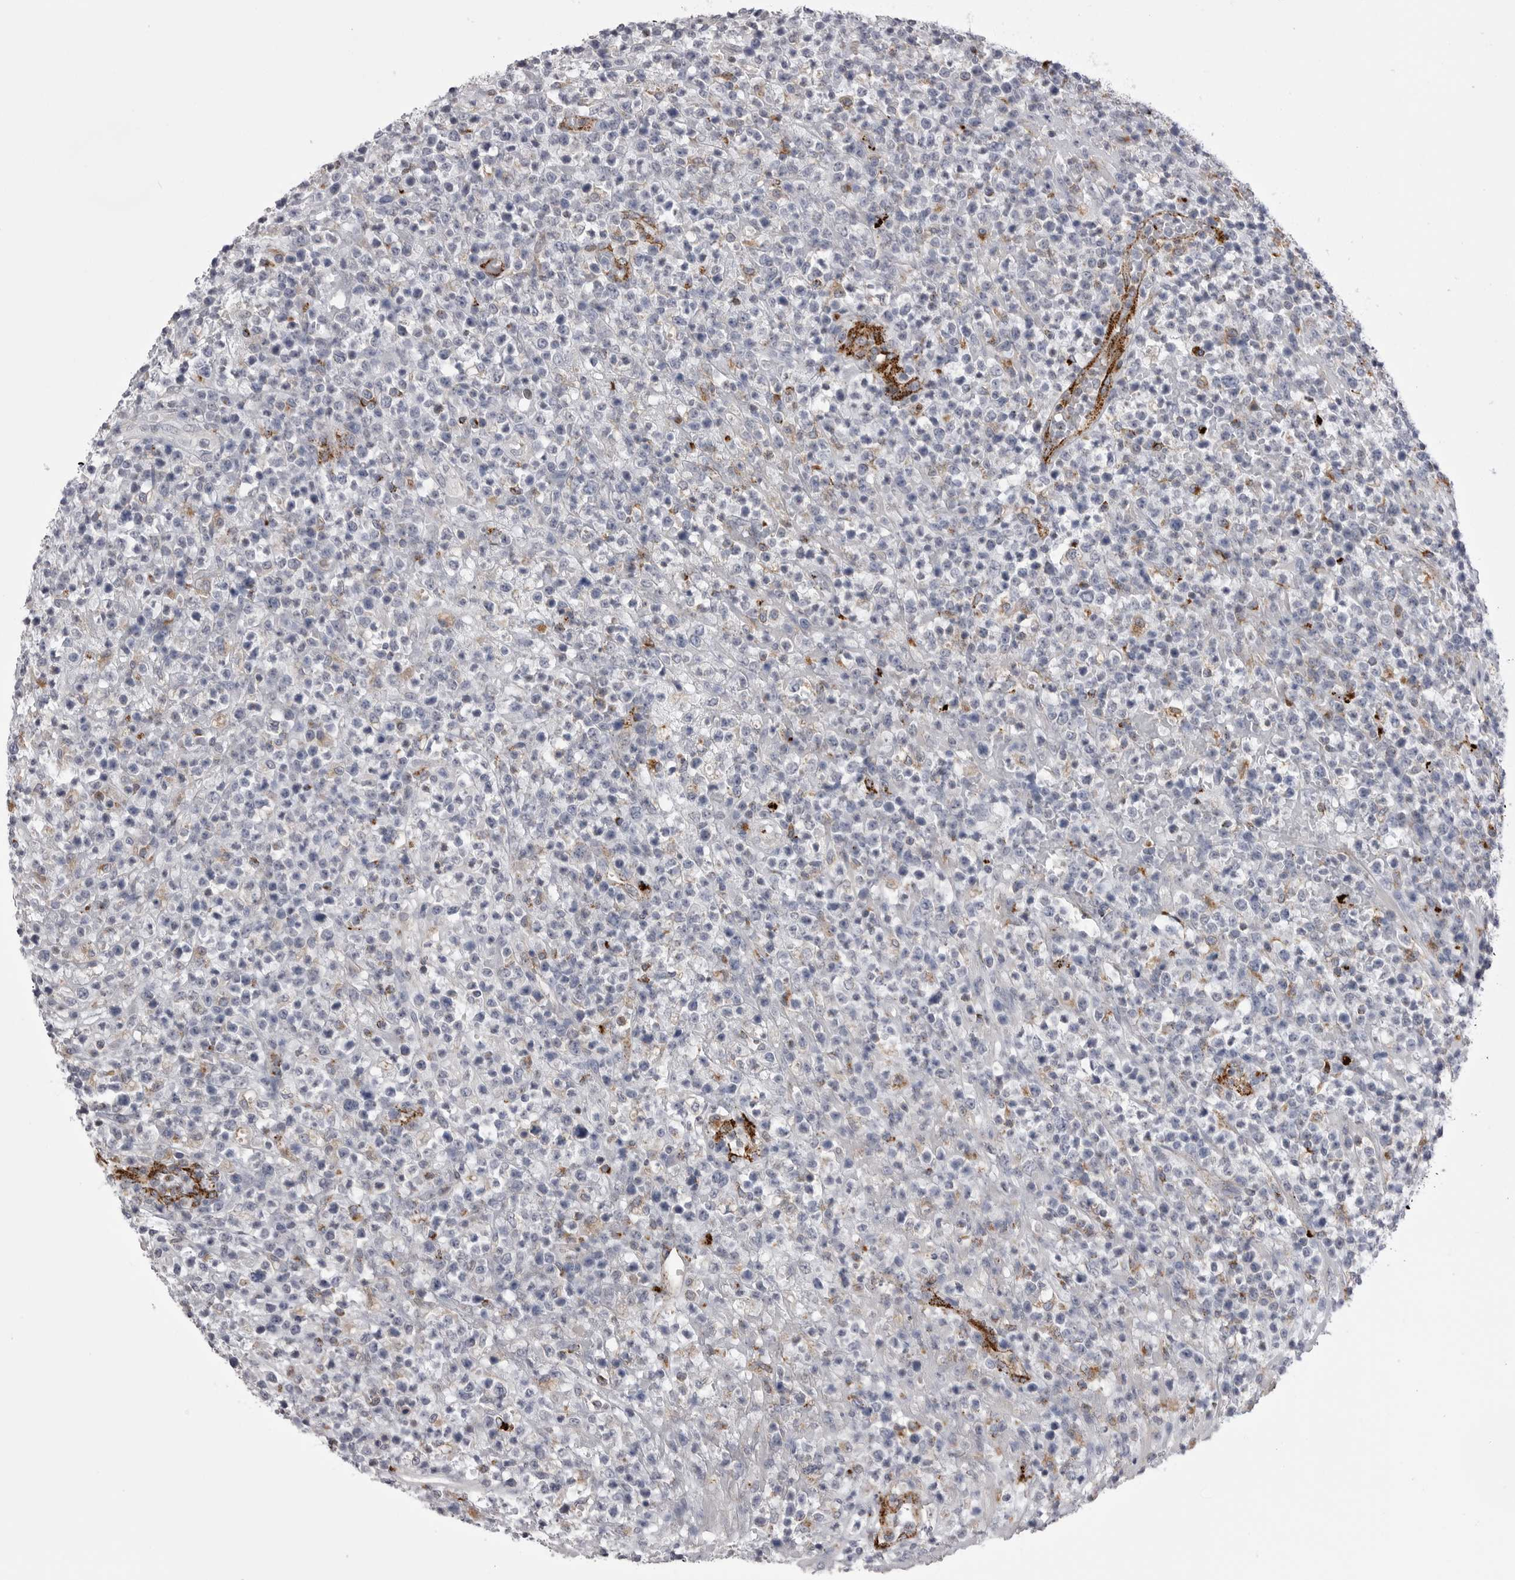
{"staining": {"intensity": "negative", "quantity": "none", "location": "none"}, "tissue": "lymphoma", "cell_type": "Tumor cells", "image_type": "cancer", "snomed": [{"axis": "morphology", "description": "Malignant lymphoma, non-Hodgkin's type, High grade"}, {"axis": "topography", "description": "Colon"}], "caption": "Human high-grade malignant lymphoma, non-Hodgkin's type stained for a protein using immunohistochemistry displays no positivity in tumor cells.", "gene": "PSPN", "patient": {"sex": "female", "age": 53}}